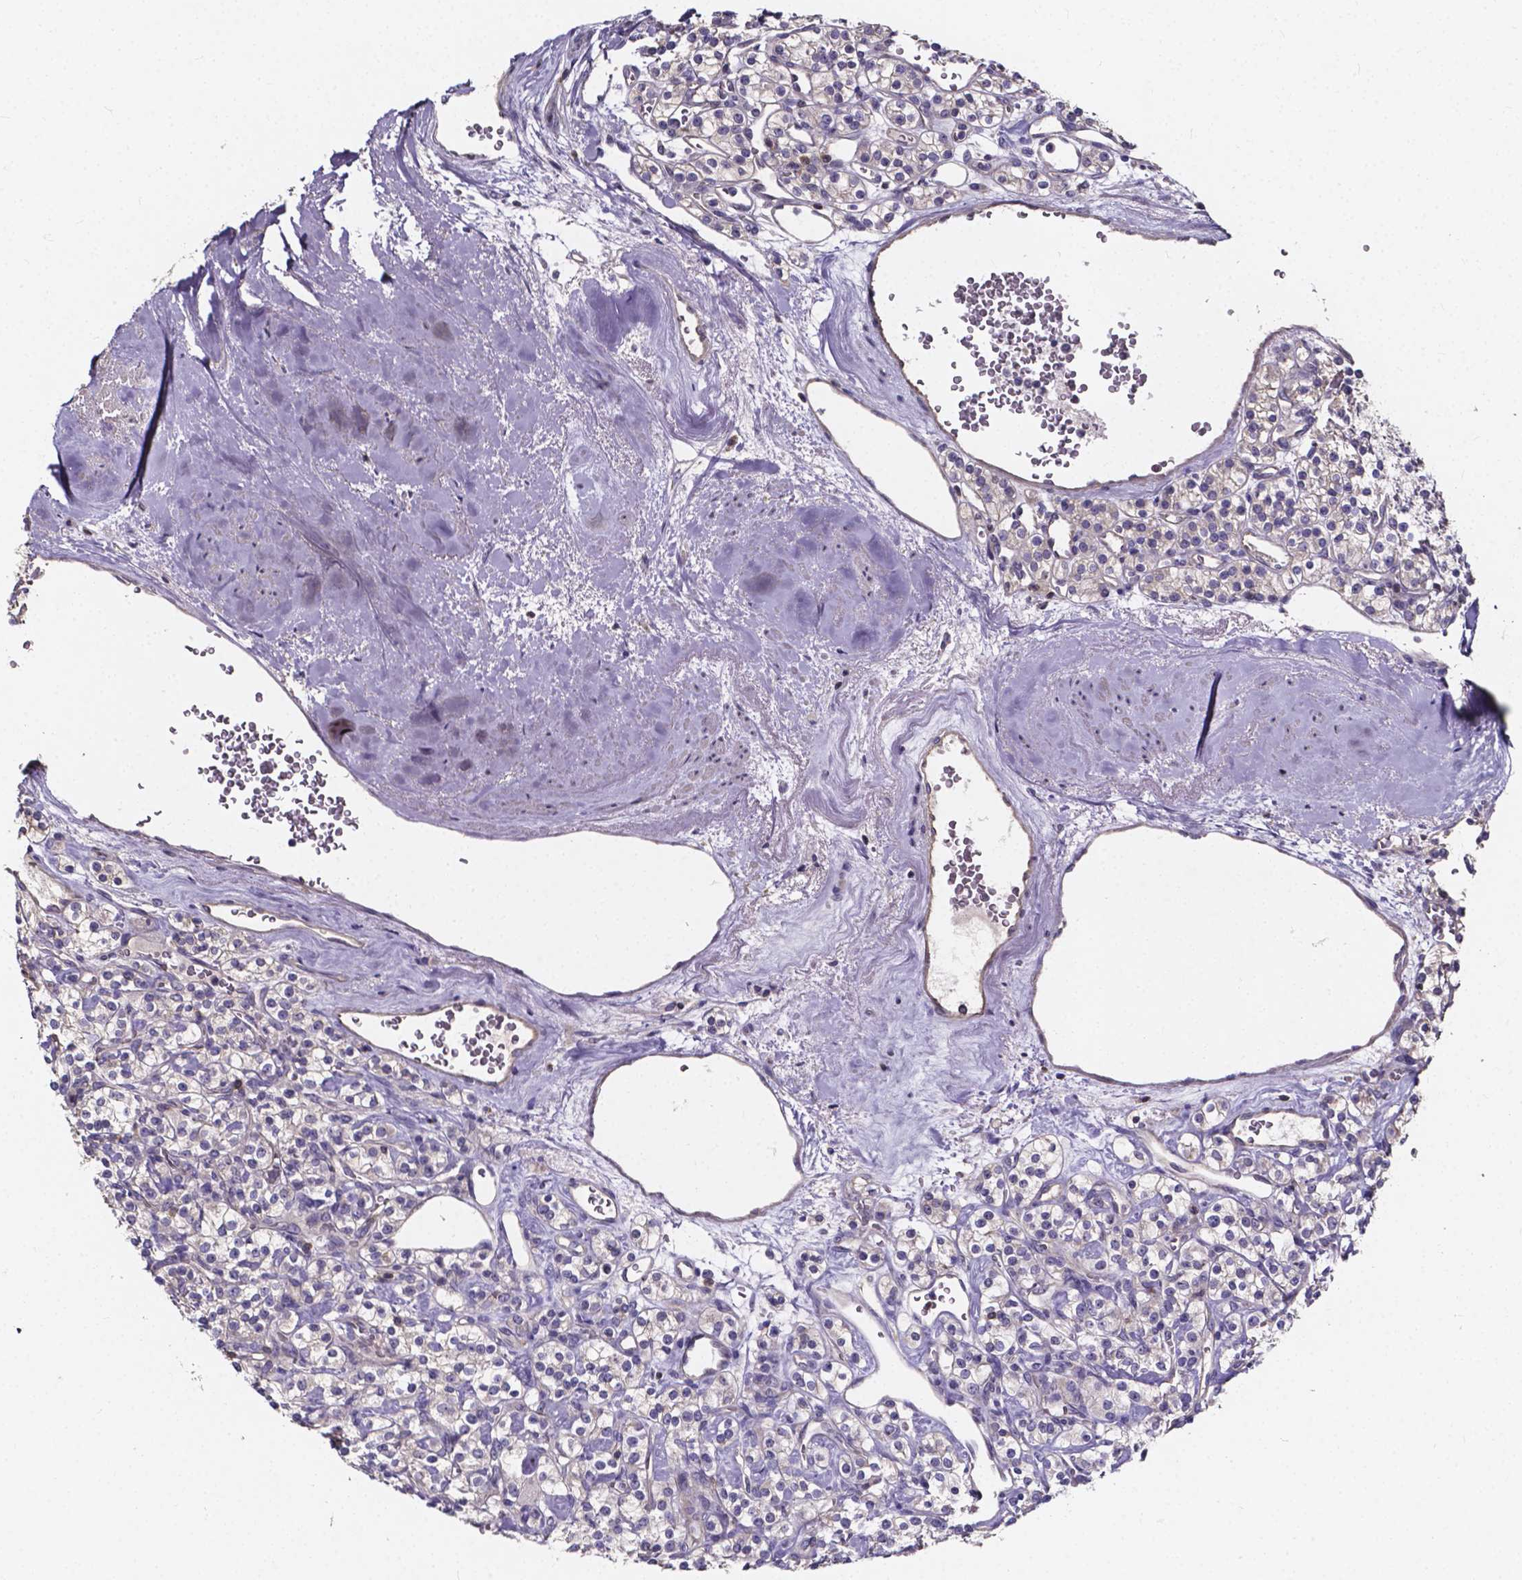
{"staining": {"intensity": "negative", "quantity": "none", "location": "none"}, "tissue": "renal cancer", "cell_type": "Tumor cells", "image_type": "cancer", "snomed": [{"axis": "morphology", "description": "Adenocarcinoma, NOS"}, {"axis": "topography", "description": "Kidney"}], "caption": "This micrograph is of renal adenocarcinoma stained with IHC to label a protein in brown with the nuclei are counter-stained blue. There is no positivity in tumor cells.", "gene": "THEMIS", "patient": {"sex": "male", "age": 77}}